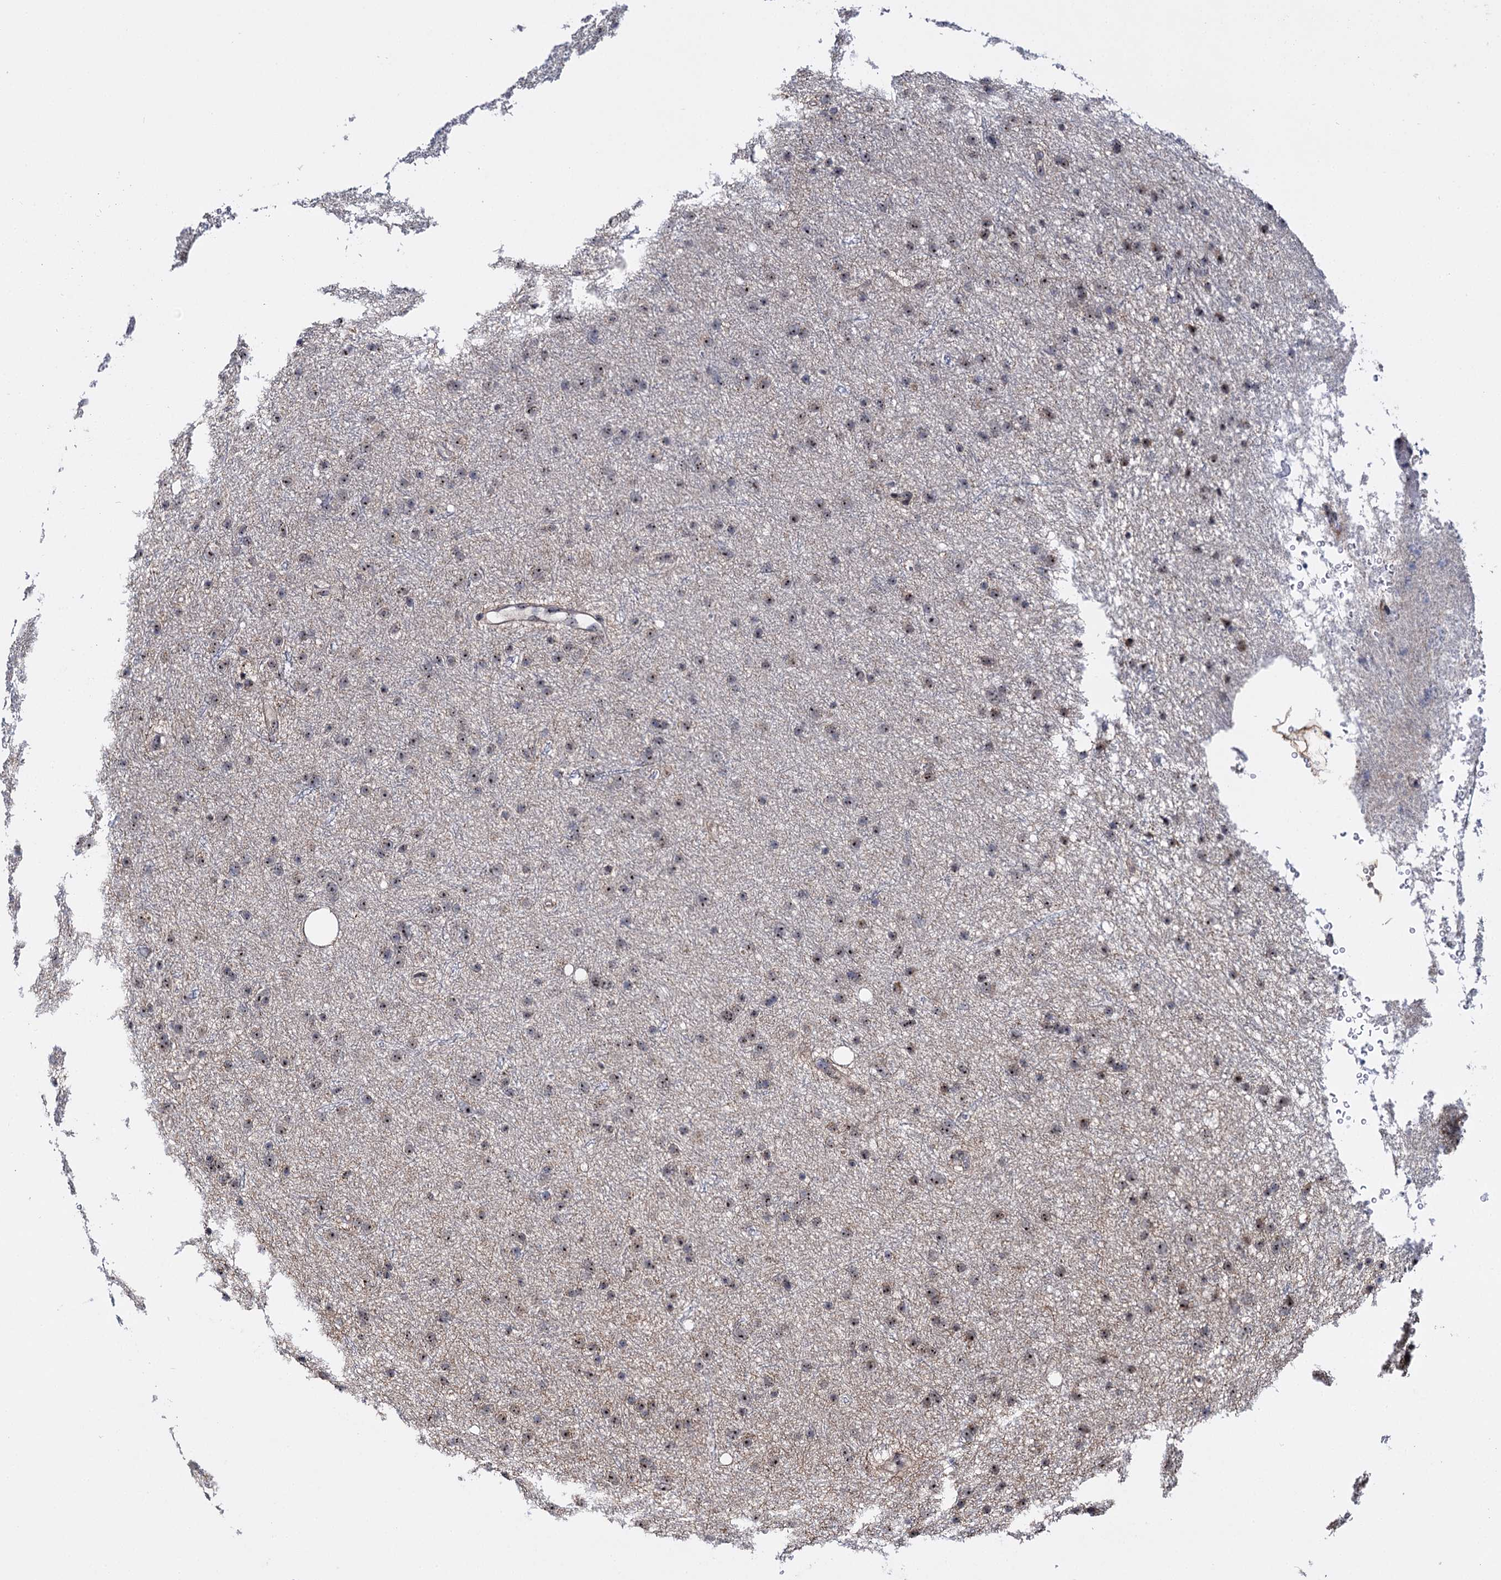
{"staining": {"intensity": "moderate", "quantity": ">75%", "location": "nuclear"}, "tissue": "glioma", "cell_type": "Tumor cells", "image_type": "cancer", "snomed": [{"axis": "morphology", "description": "Glioma, malignant, Low grade"}, {"axis": "topography", "description": "Cerebral cortex"}], "caption": "Brown immunohistochemical staining in low-grade glioma (malignant) shows moderate nuclear positivity in approximately >75% of tumor cells.", "gene": "SUPT20H", "patient": {"sex": "female", "age": 39}}